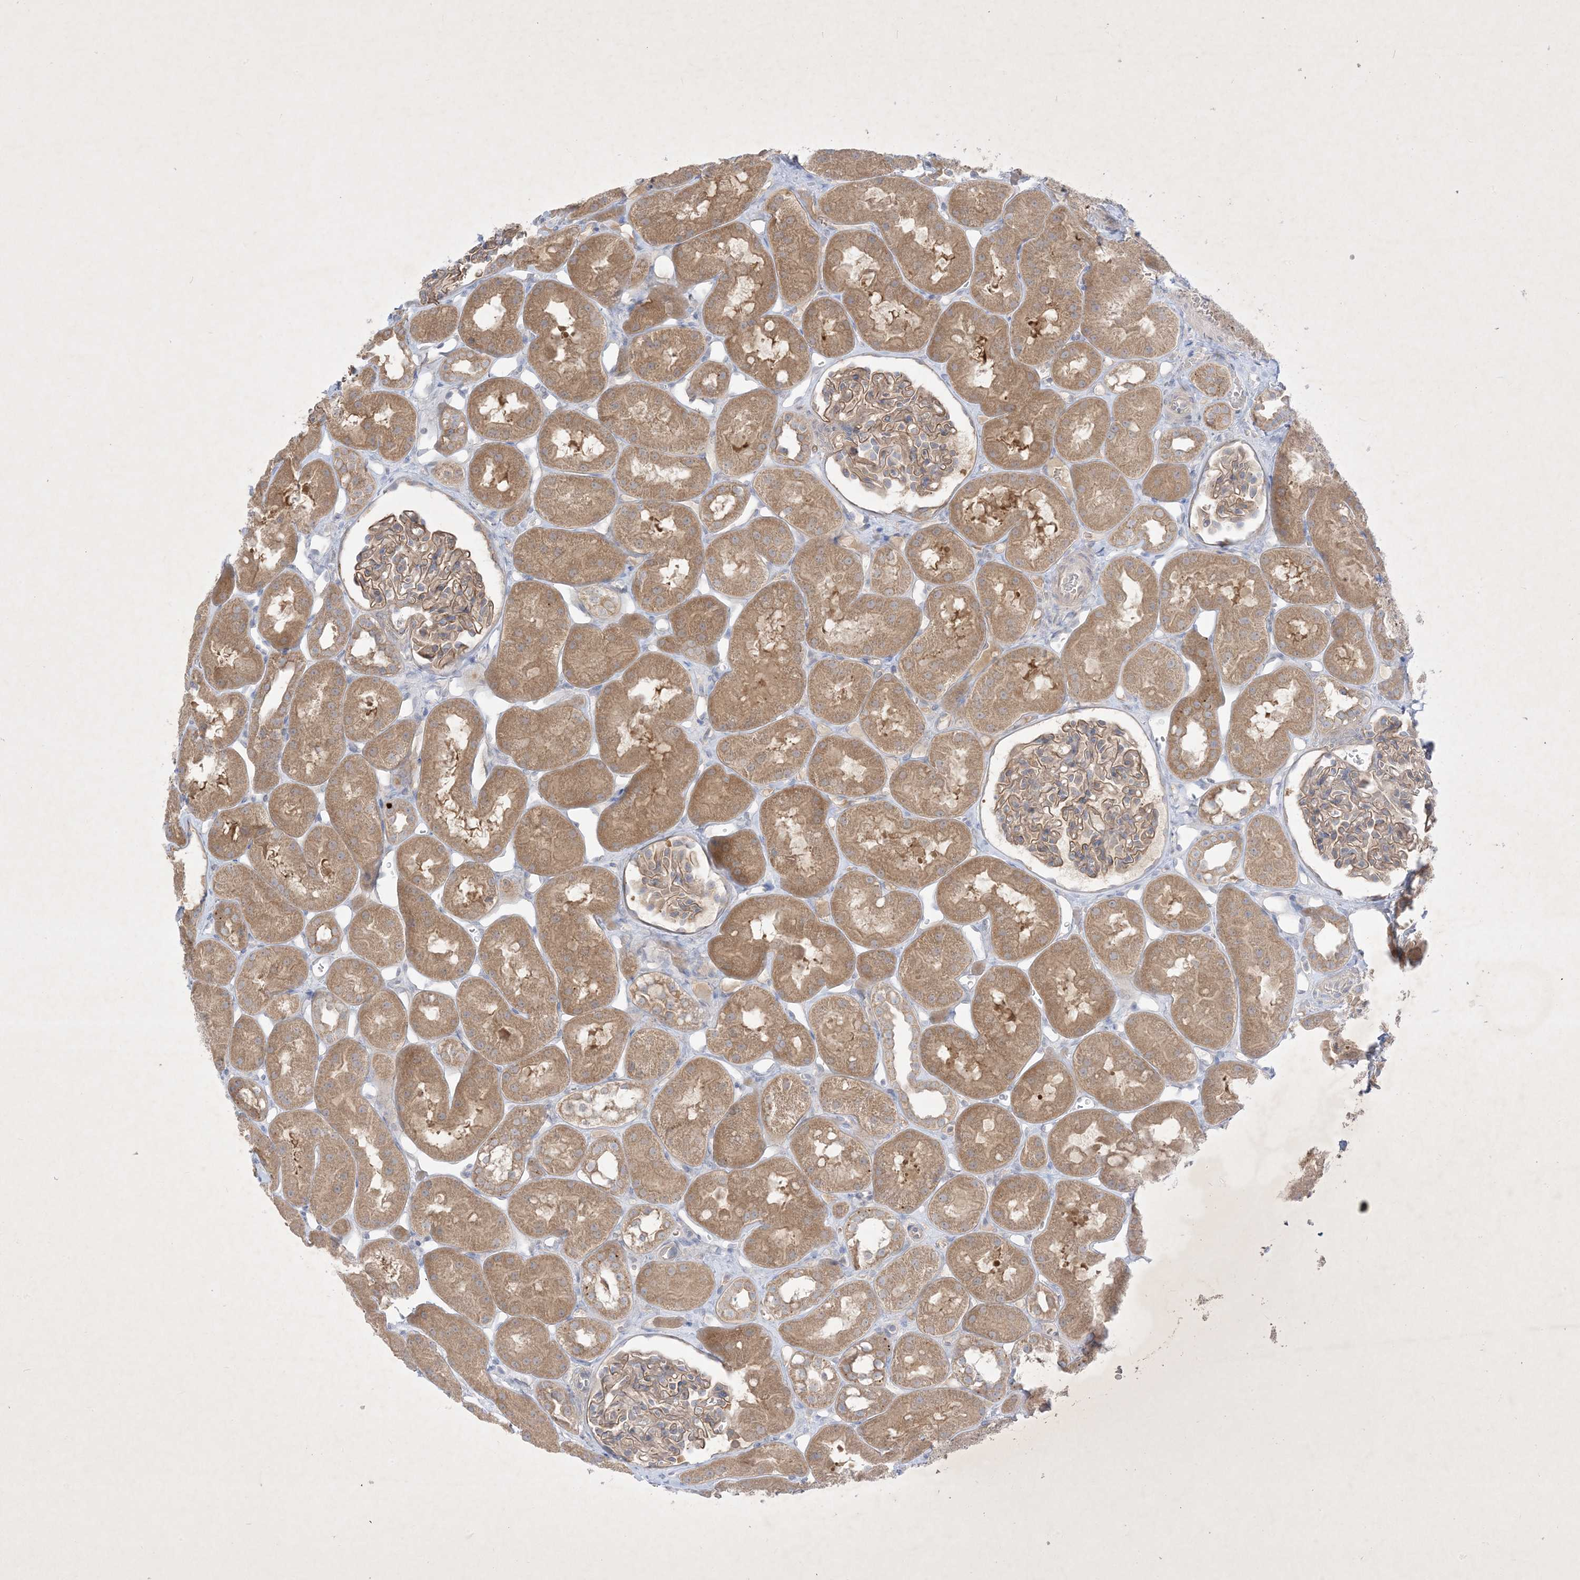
{"staining": {"intensity": "moderate", "quantity": ">75%", "location": "cytoplasmic/membranous"}, "tissue": "kidney", "cell_type": "Cells in glomeruli", "image_type": "normal", "snomed": [{"axis": "morphology", "description": "Normal tissue, NOS"}, {"axis": "topography", "description": "Kidney"}], "caption": "The image shows immunohistochemical staining of normal kidney. There is moderate cytoplasmic/membranous expression is appreciated in approximately >75% of cells in glomeruli.", "gene": "PLEKHA3", "patient": {"sex": "male", "age": 16}}